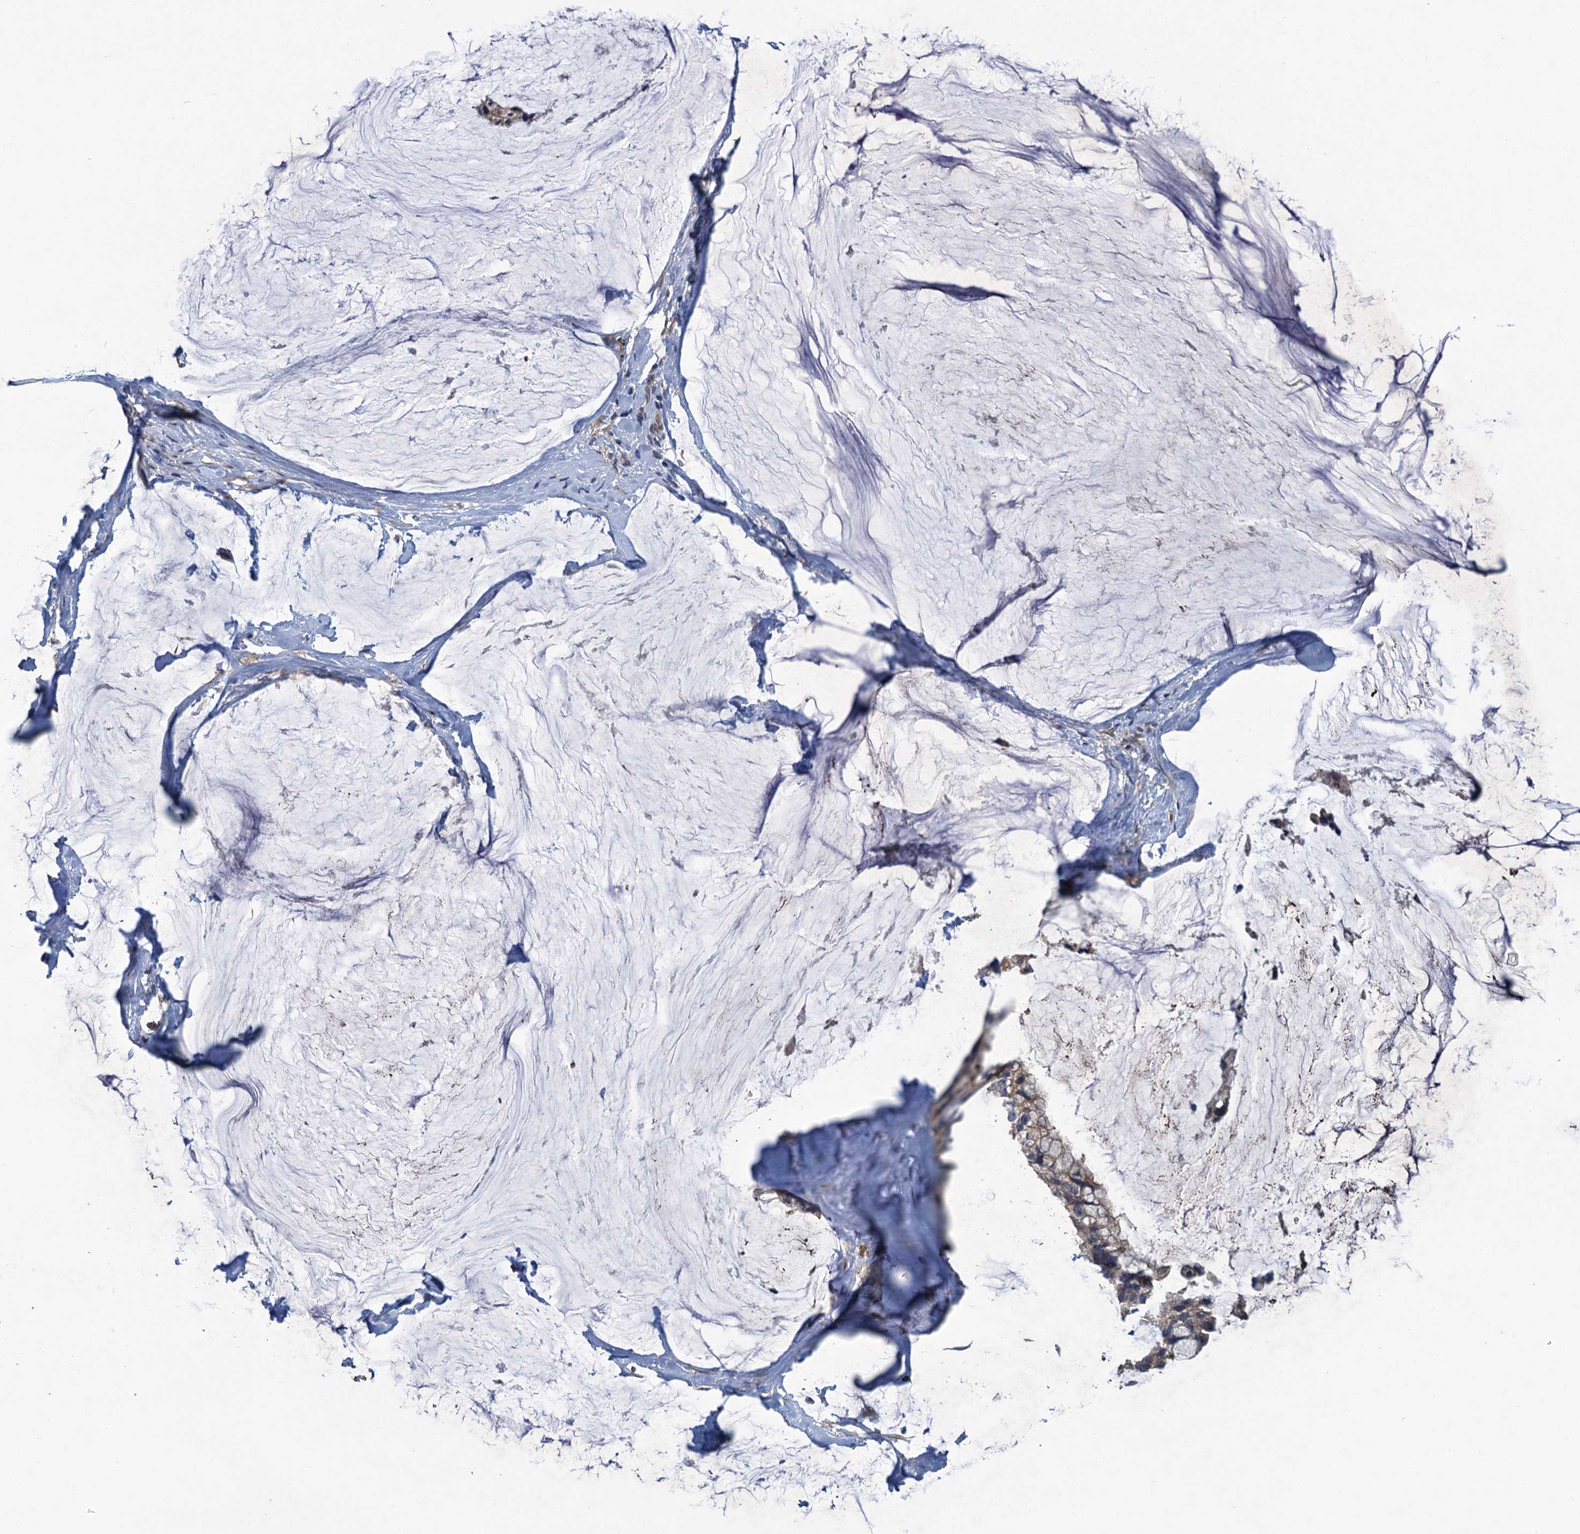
{"staining": {"intensity": "negative", "quantity": "none", "location": "none"}, "tissue": "ovarian cancer", "cell_type": "Tumor cells", "image_type": "cancer", "snomed": [{"axis": "morphology", "description": "Cystadenocarcinoma, mucinous, NOS"}, {"axis": "topography", "description": "Ovary"}], "caption": "Immunohistochemical staining of ovarian cancer (mucinous cystadenocarcinoma) displays no significant expression in tumor cells. Nuclei are stained in blue.", "gene": "CNTN5", "patient": {"sex": "female", "age": 39}}